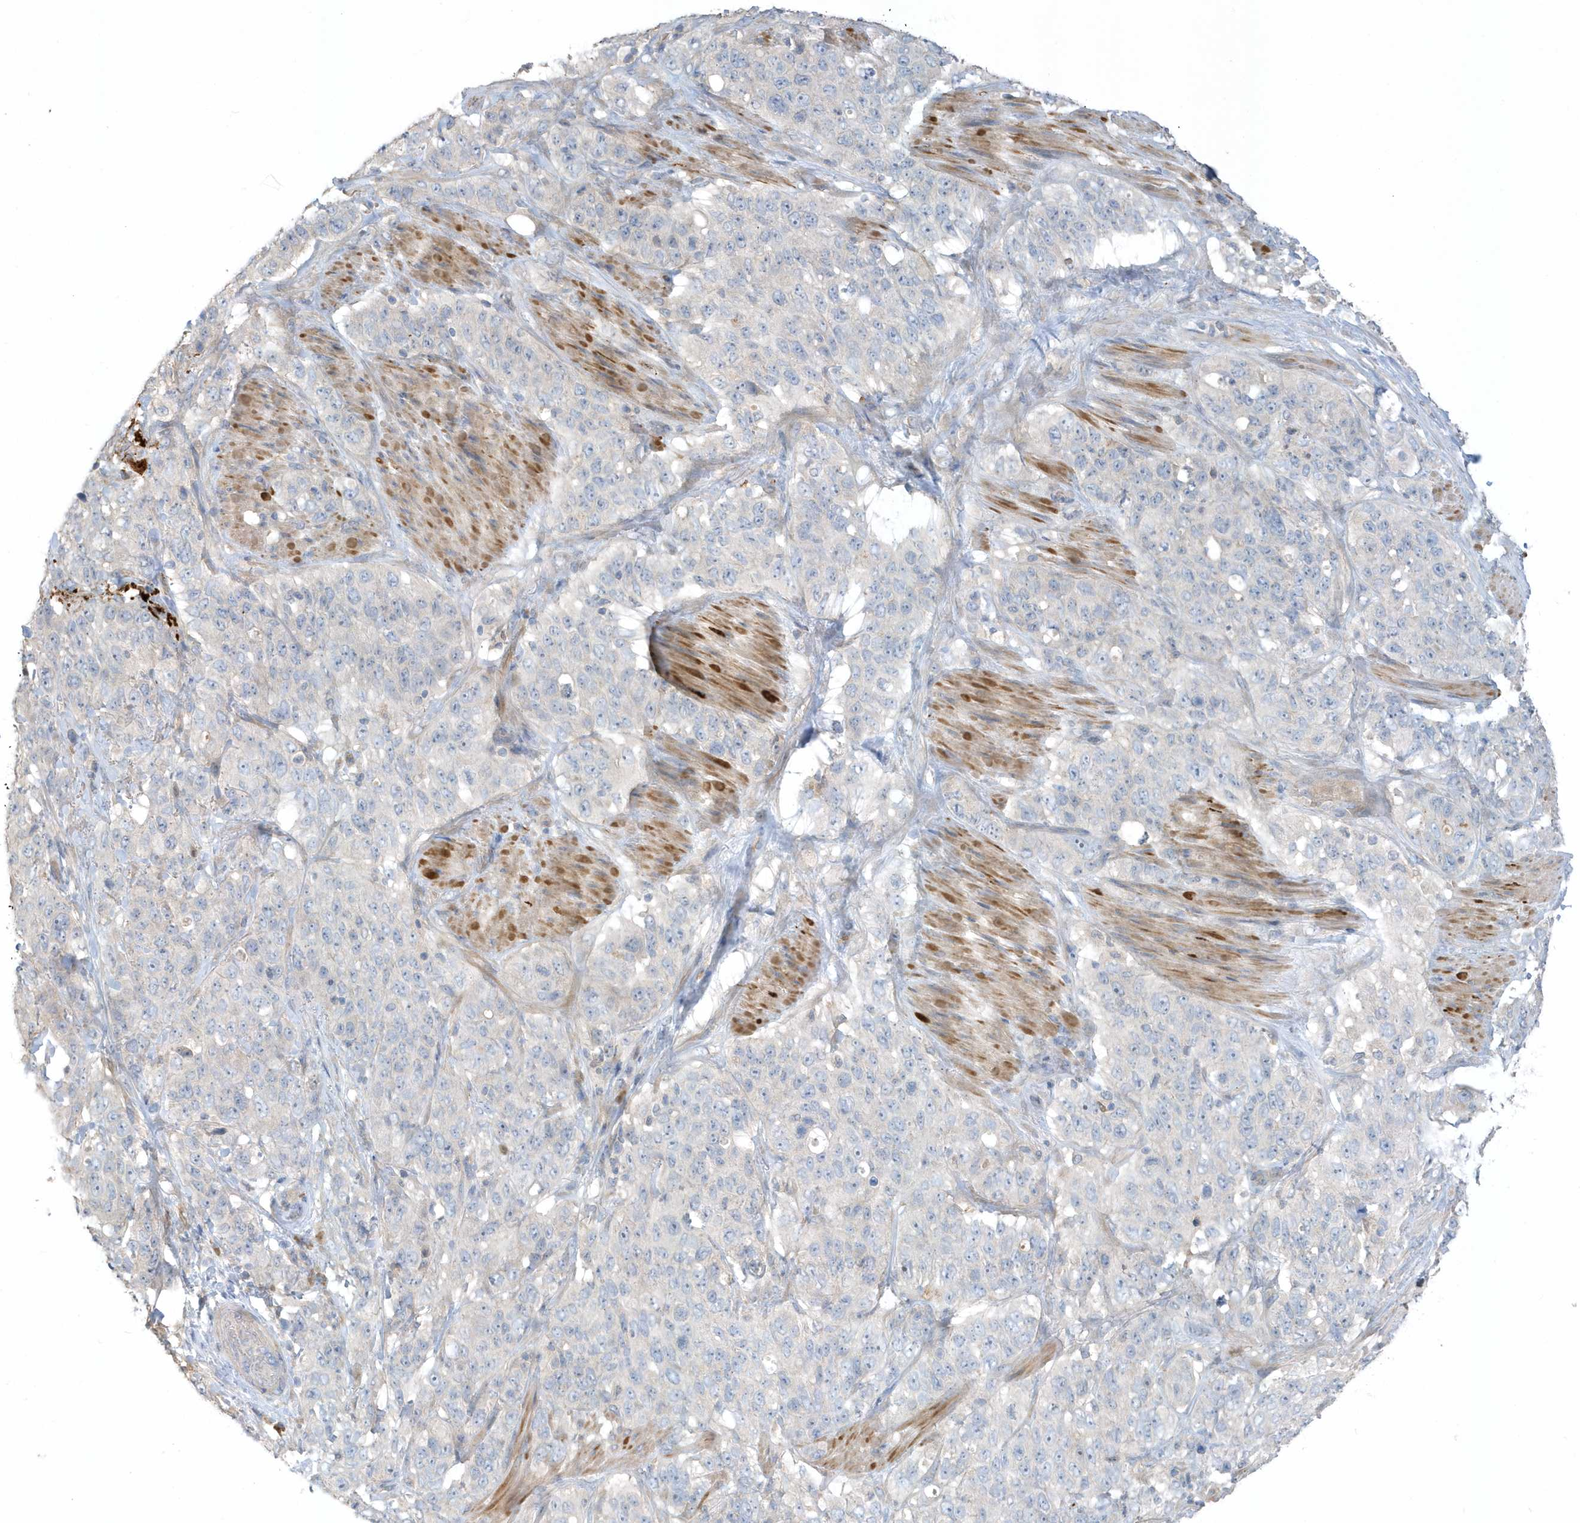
{"staining": {"intensity": "negative", "quantity": "none", "location": "none"}, "tissue": "stomach cancer", "cell_type": "Tumor cells", "image_type": "cancer", "snomed": [{"axis": "morphology", "description": "Adenocarcinoma, NOS"}, {"axis": "topography", "description": "Stomach"}], "caption": "Tumor cells show no significant expression in stomach adenocarcinoma.", "gene": "USP53", "patient": {"sex": "male", "age": 48}}